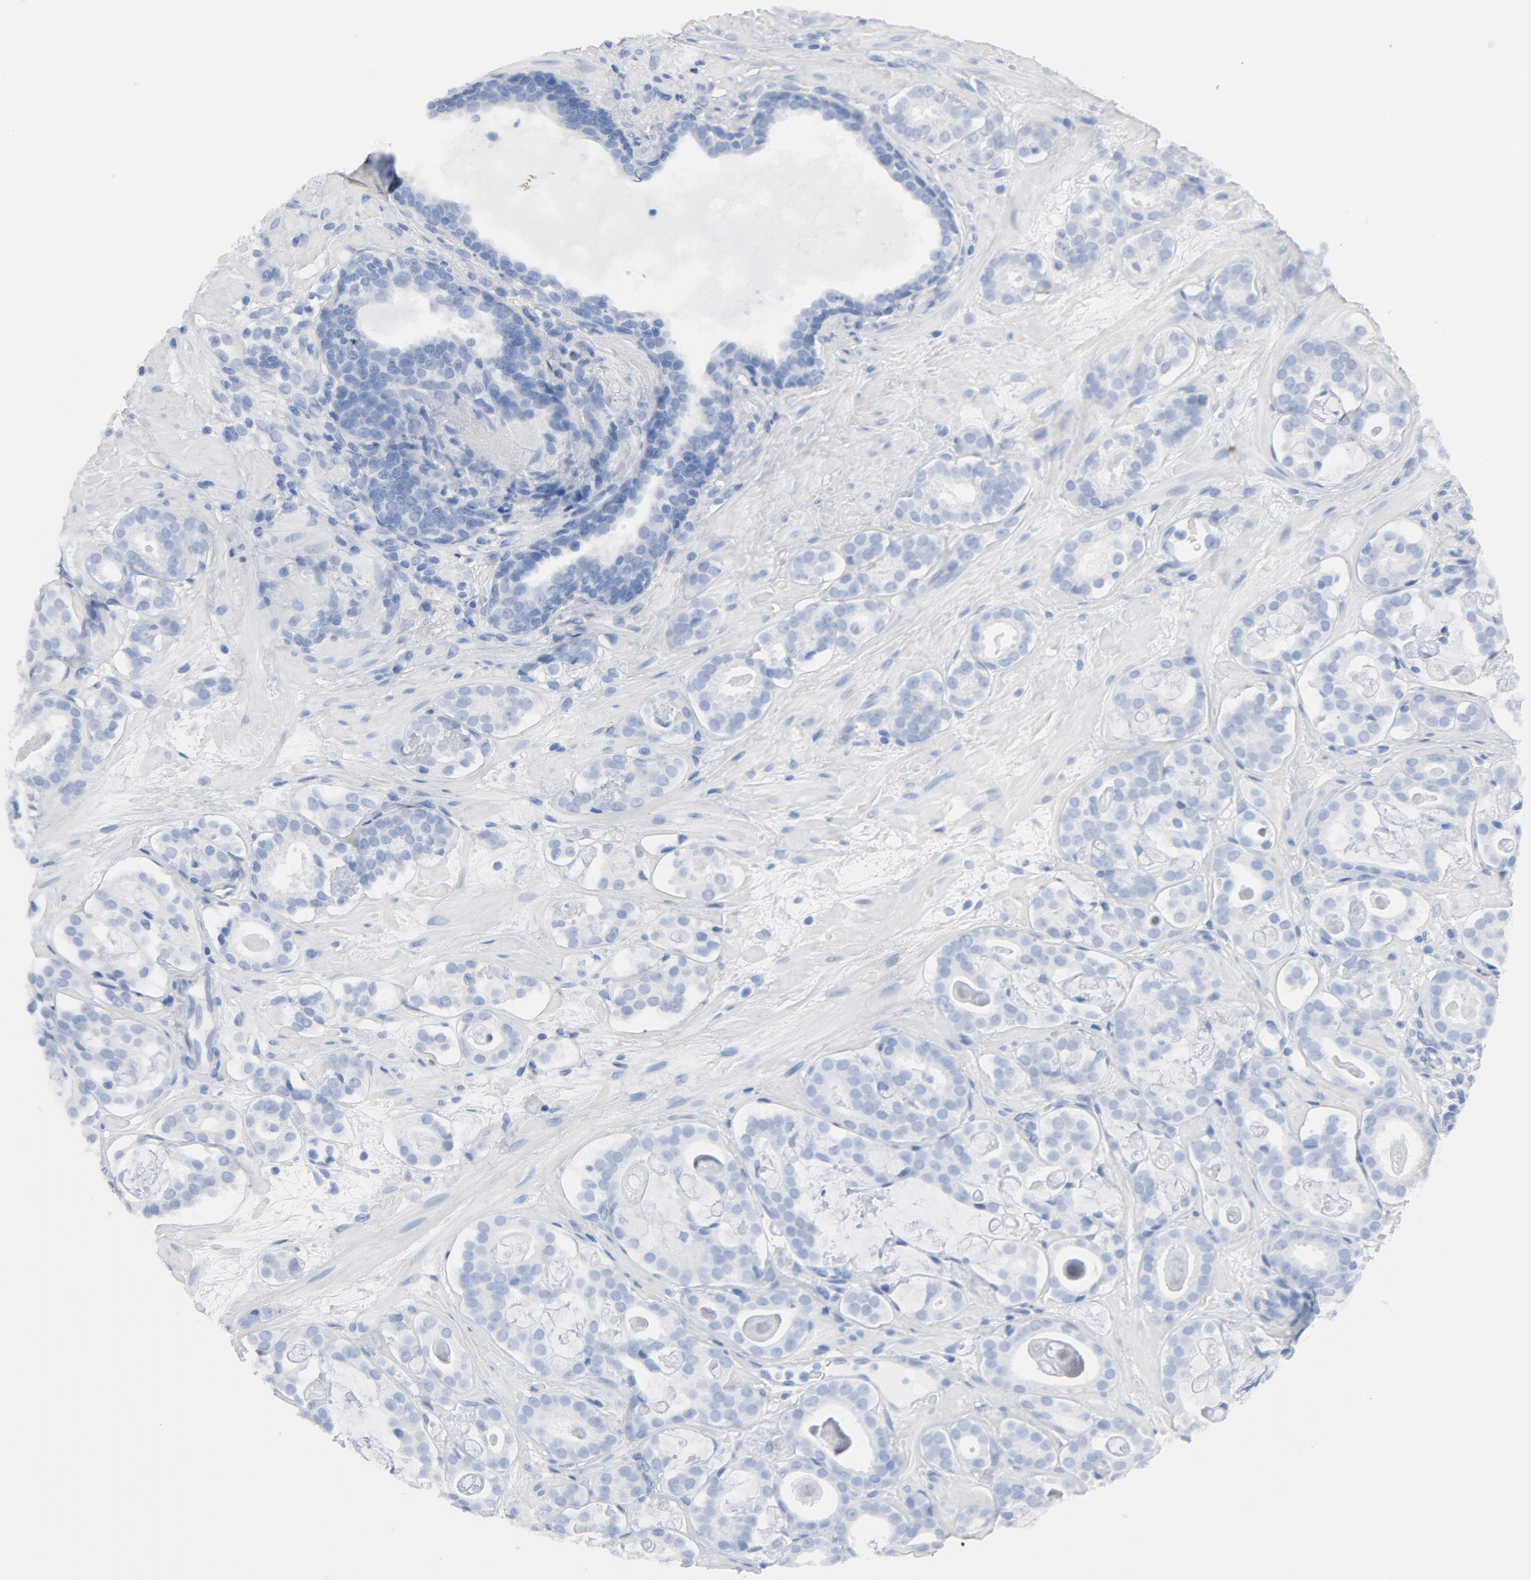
{"staining": {"intensity": "negative", "quantity": "none", "location": "none"}, "tissue": "prostate cancer", "cell_type": "Tumor cells", "image_type": "cancer", "snomed": [{"axis": "morphology", "description": "Adenocarcinoma, Low grade"}, {"axis": "topography", "description": "Prostate"}], "caption": "Prostate adenocarcinoma (low-grade) was stained to show a protein in brown. There is no significant positivity in tumor cells.", "gene": "C14orf119", "patient": {"sex": "male", "age": 57}}